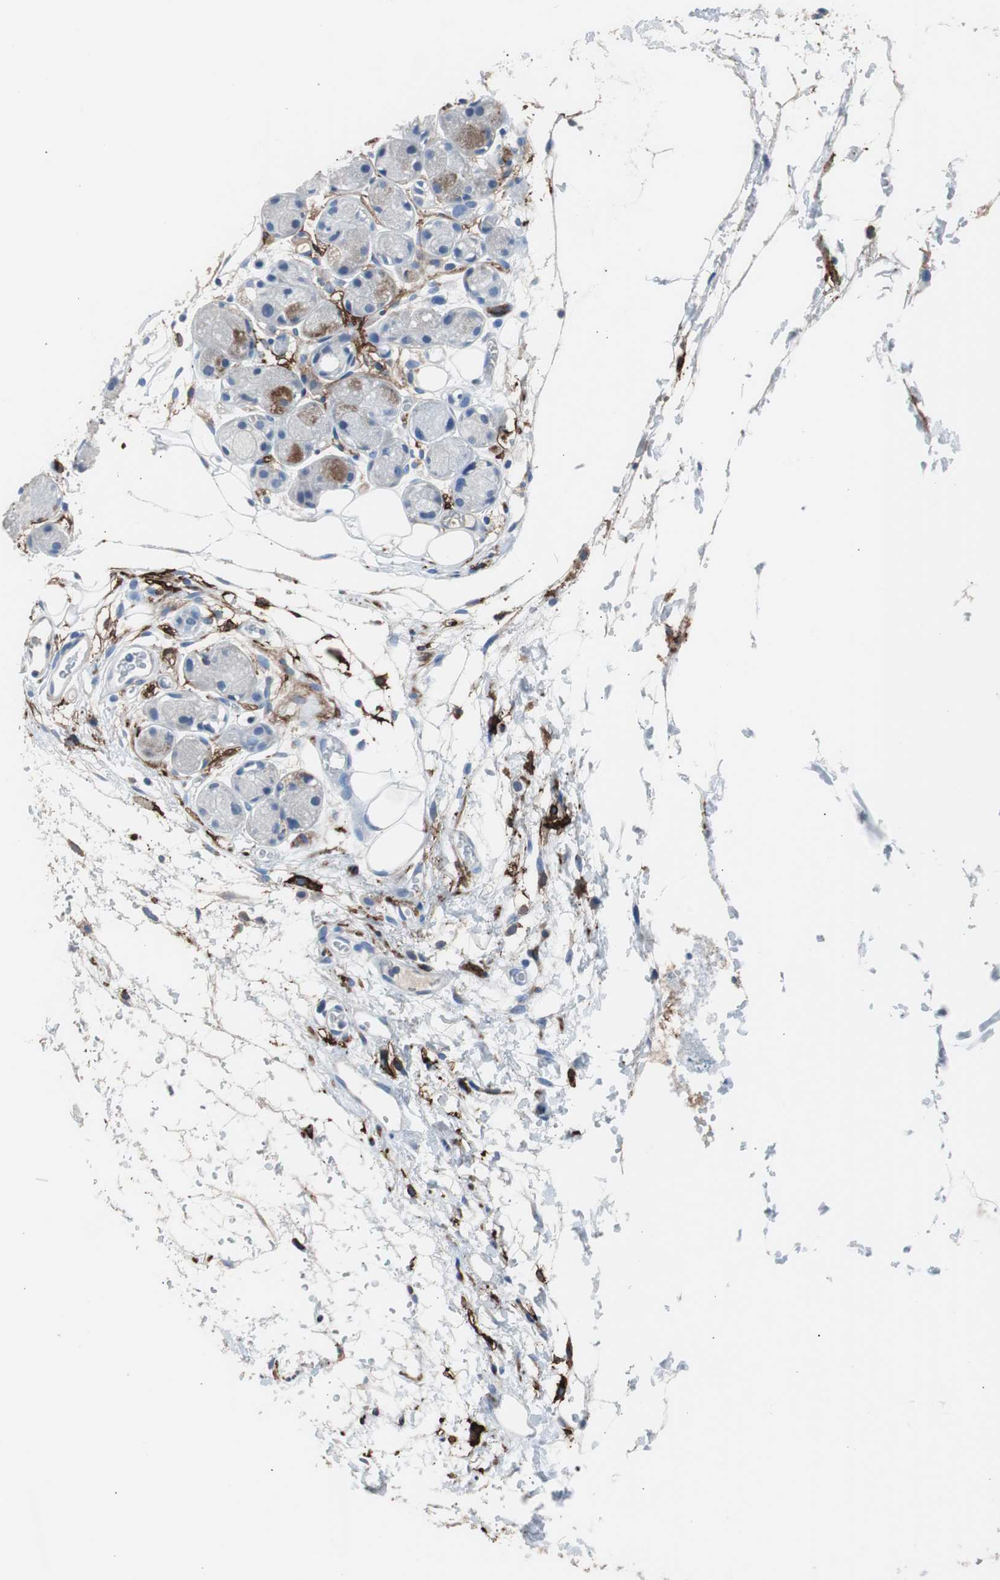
{"staining": {"intensity": "negative", "quantity": "none", "location": "none"}, "tissue": "adipose tissue", "cell_type": "Adipocytes", "image_type": "normal", "snomed": [{"axis": "morphology", "description": "Normal tissue, NOS"}, {"axis": "morphology", "description": "Inflammation, NOS"}, {"axis": "topography", "description": "Vascular tissue"}, {"axis": "topography", "description": "Salivary gland"}], "caption": "The micrograph exhibits no staining of adipocytes in unremarkable adipose tissue.", "gene": "FCGR2B", "patient": {"sex": "female", "age": 75}}